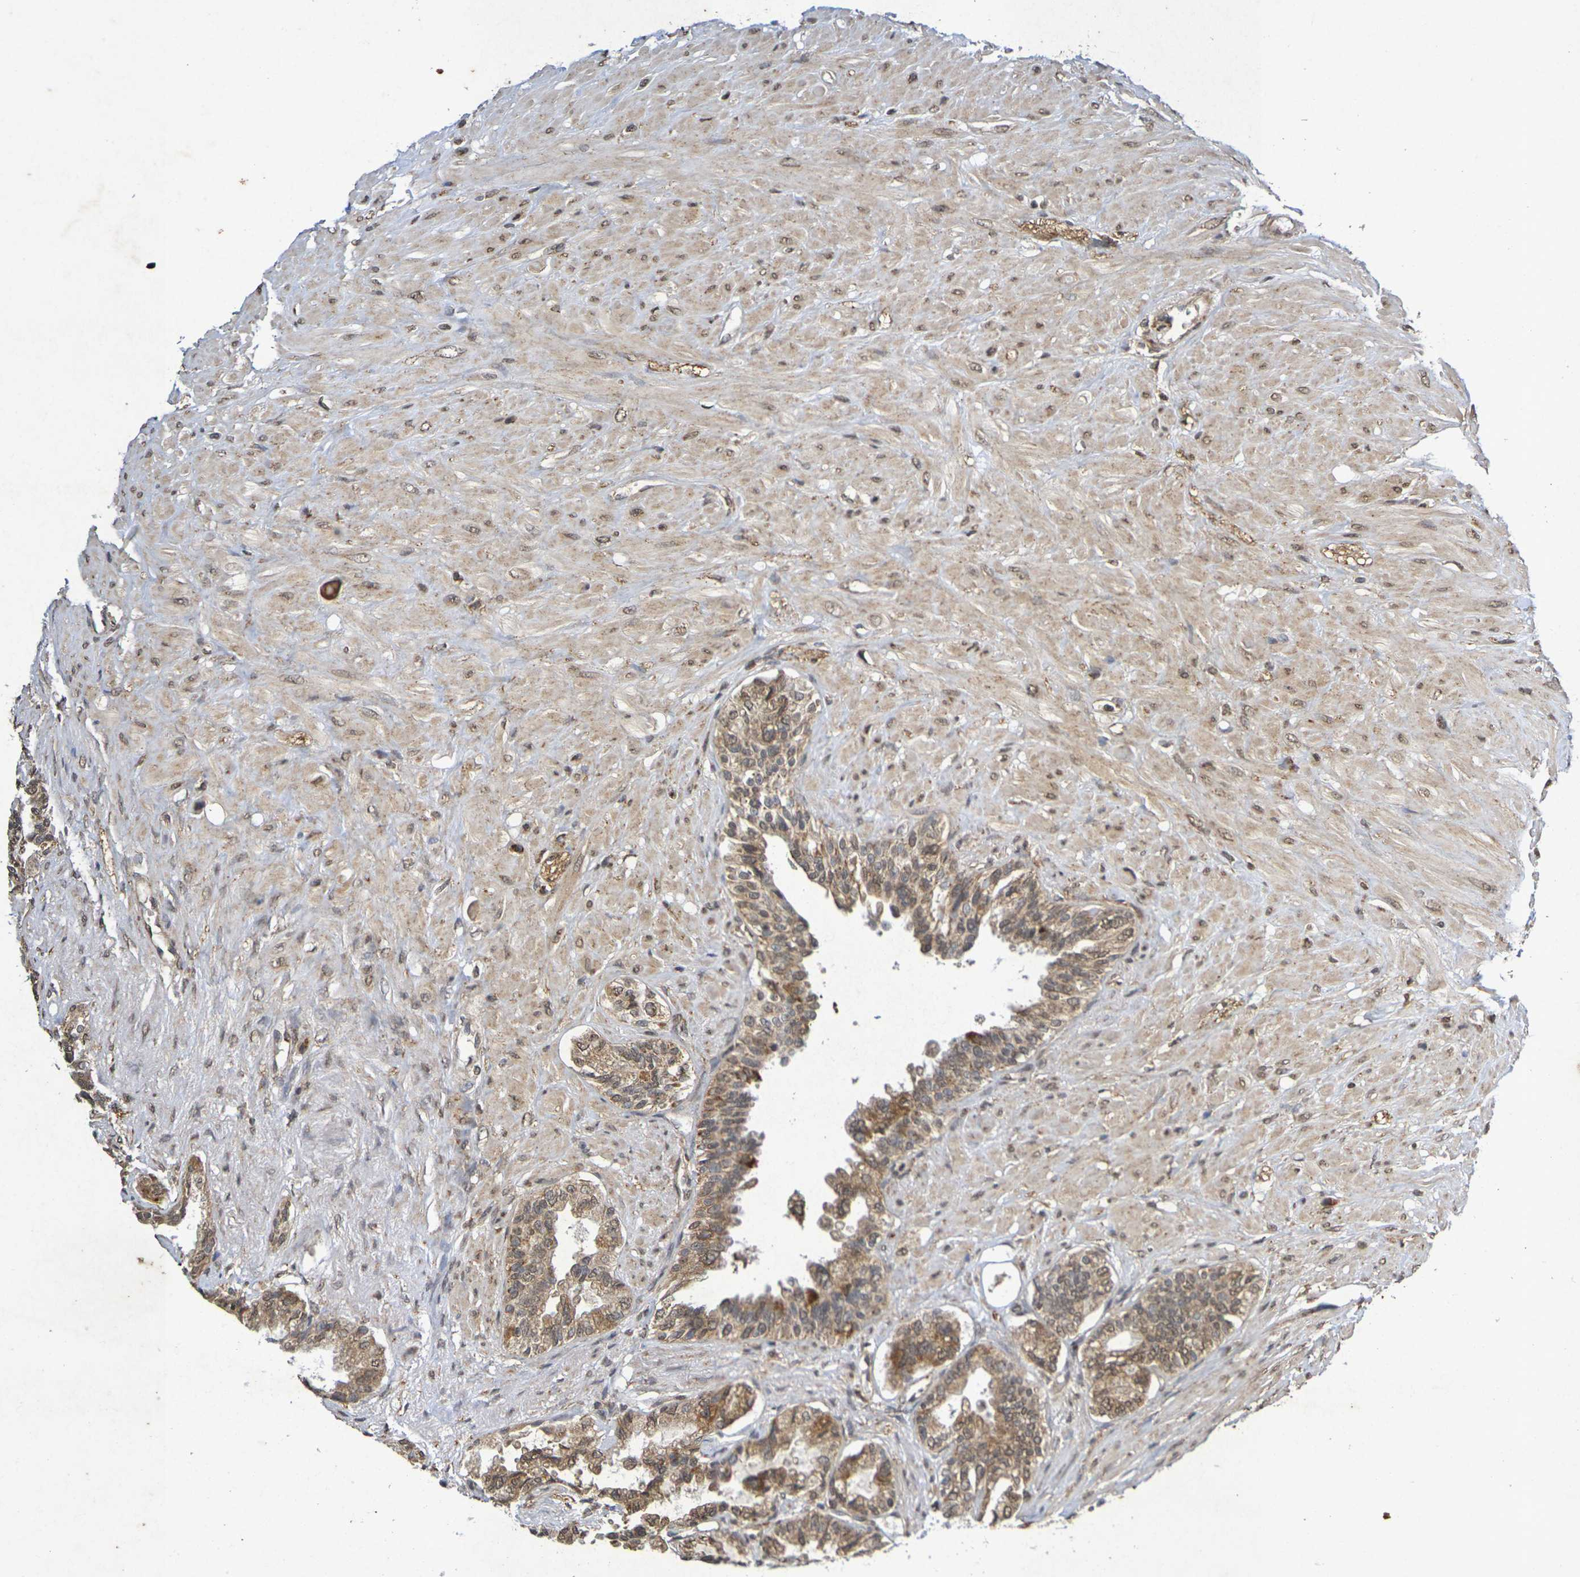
{"staining": {"intensity": "moderate", "quantity": ">75%", "location": "cytoplasmic/membranous,nuclear"}, "tissue": "seminal vesicle", "cell_type": "Glandular cells", "image_type": "normal", "snomed": [{"axis": "morphology", "description": "Normal tissue, NOS"}, {"axis": "topography", "description": "Seminal veicle"}], "caption": "Glandular cells show moderate cytoplasmic/membranous,nuclear expression in about >75% of cells in unremarkable seminal vesicle.", "gene": "GUCY1A2", "patient": {"sex": "male", "age": 61}}